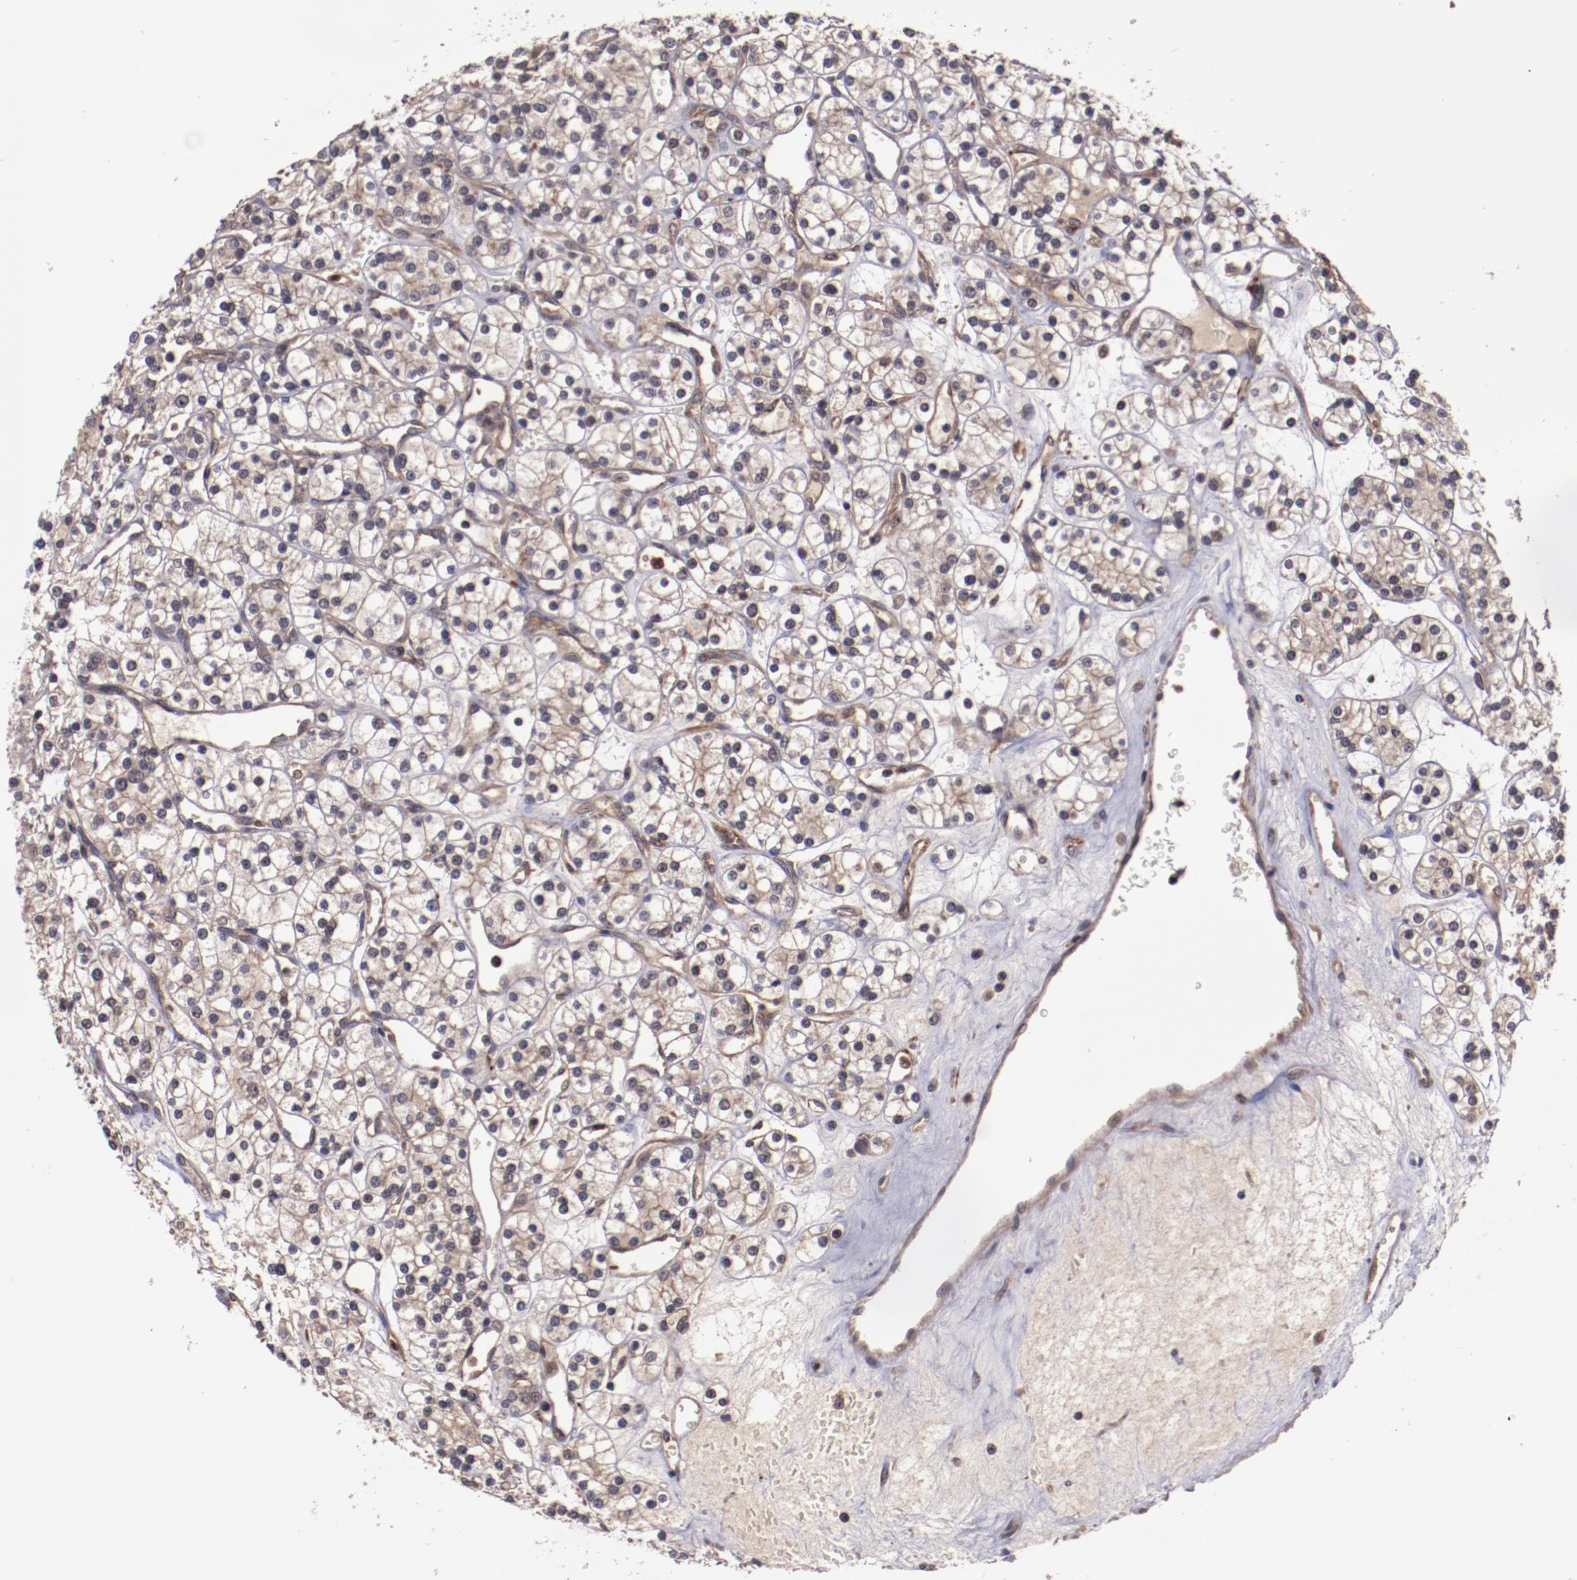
{"staining": {"intensity": "weak", "quantity": "25%-75%", "location": "cytoplasmic/membranous"}, "tissue": "renal cancer", "cell_type": "Tumor cells", "image_type": "cancer", "snomed": [{"axis": "morphology", "description": "Adenocarcinoma, NOS"}, {"axis": "topography", "description": "Kidney"}], "caption": "High-power microscopy captured an IHC photomicrograph of renal cancer, revealing weak cytoplasmic/membranous positivity in about 25%-75% of tumor cells.", "gene": "FTSJ1", "patient": {"sex": "female", "age": 62}}